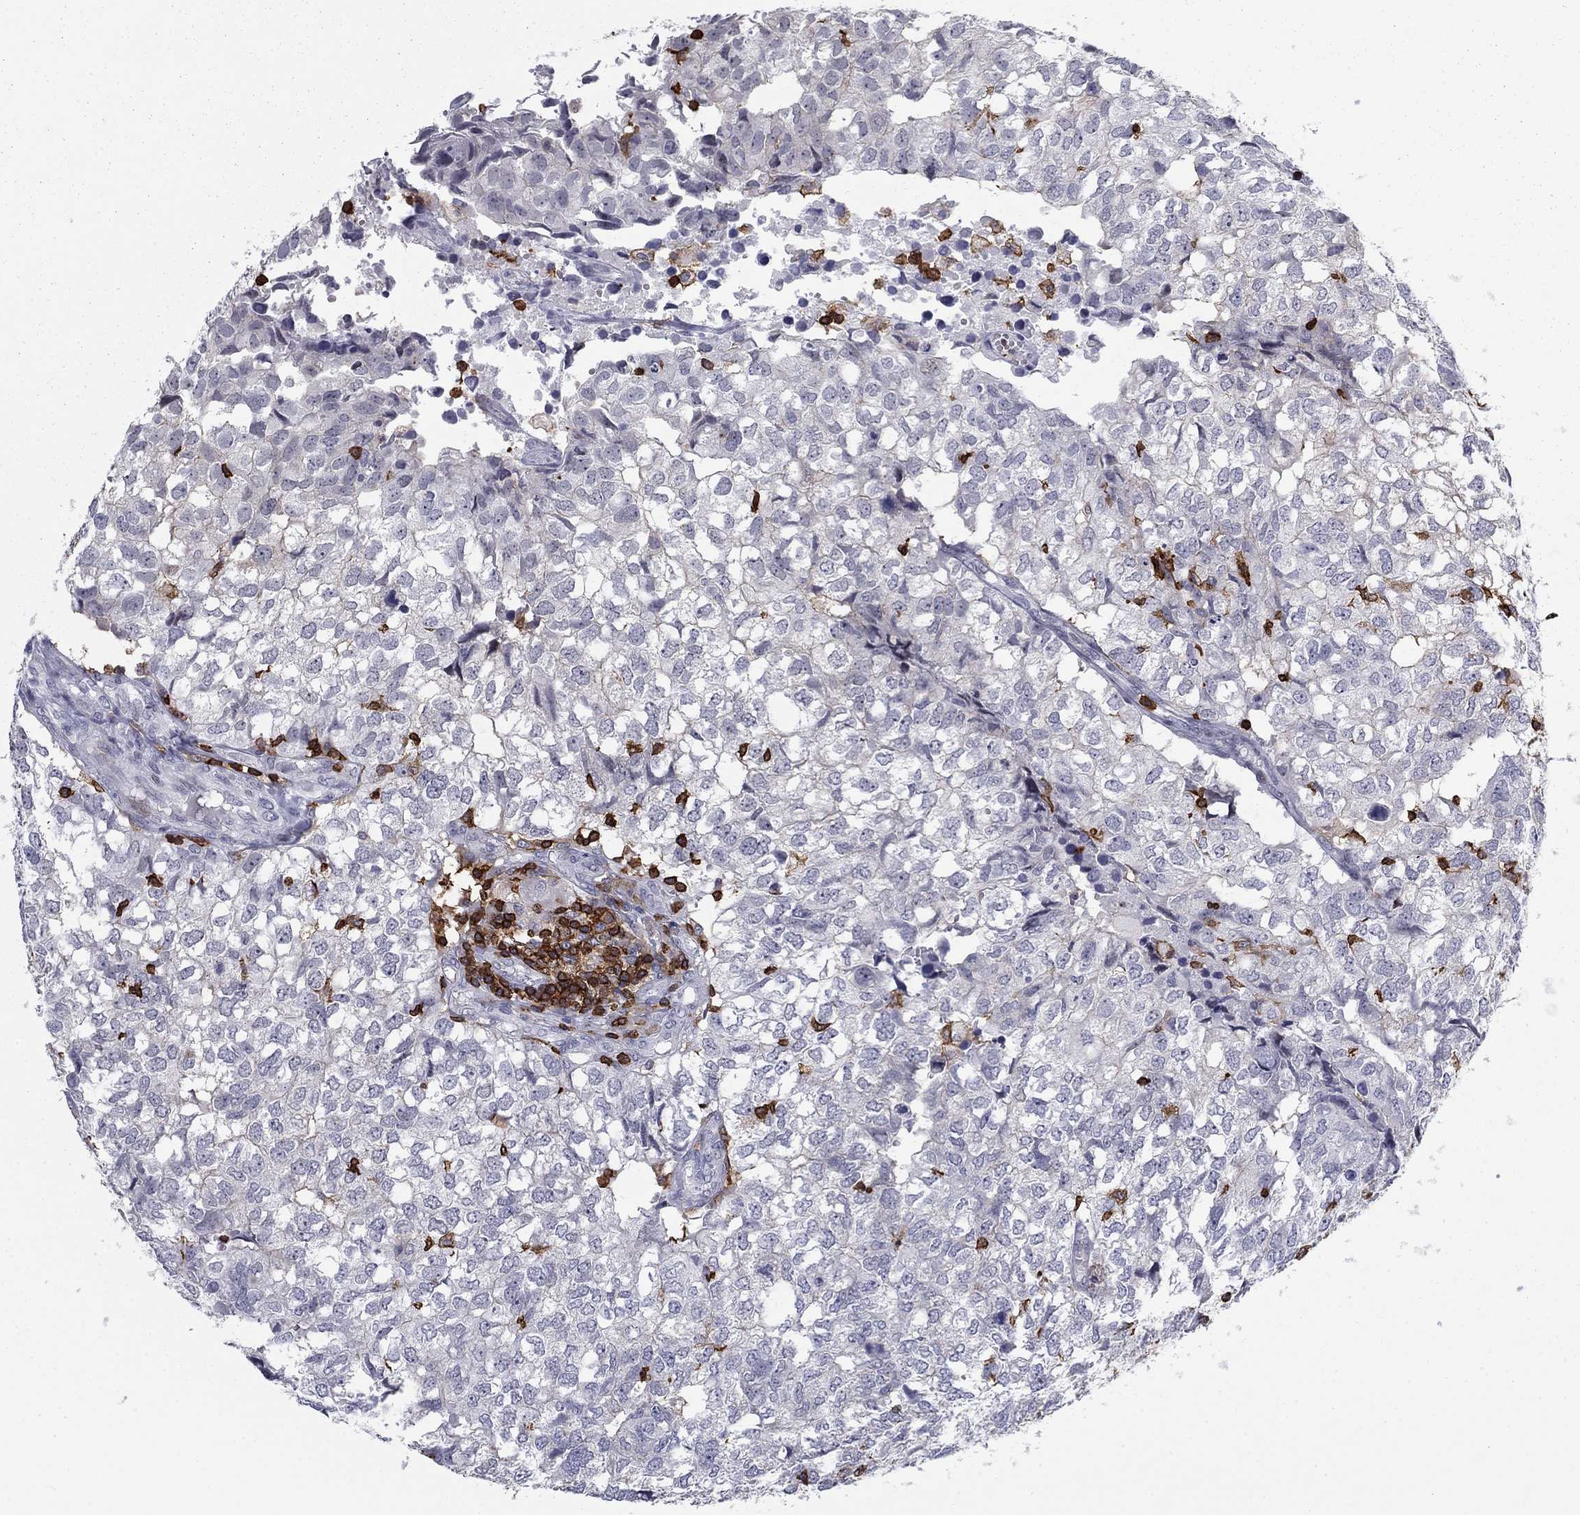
{"staining": {"intensity": "negative", "quantity": "none", "location": "none"}, "tissue": "breast cancer", "cell_type": "Tumor cells", "image_type": "cancer", "snomed": [{"axis": "morphology", "description": "Duct carcinoma"}, {"axis": "topography", "description": "Breast"}], "caption": "IHC of intraductal carcinoma (breast) reveals no expression in tumor cells. The staining is performed using DAB (3,3'-diaminobenzidine) brown chromogen with nuclei counter-stained in using hematoxylin.", "gene": "ARHGAP27", "patient": {"sex": "female", "age": 30}}